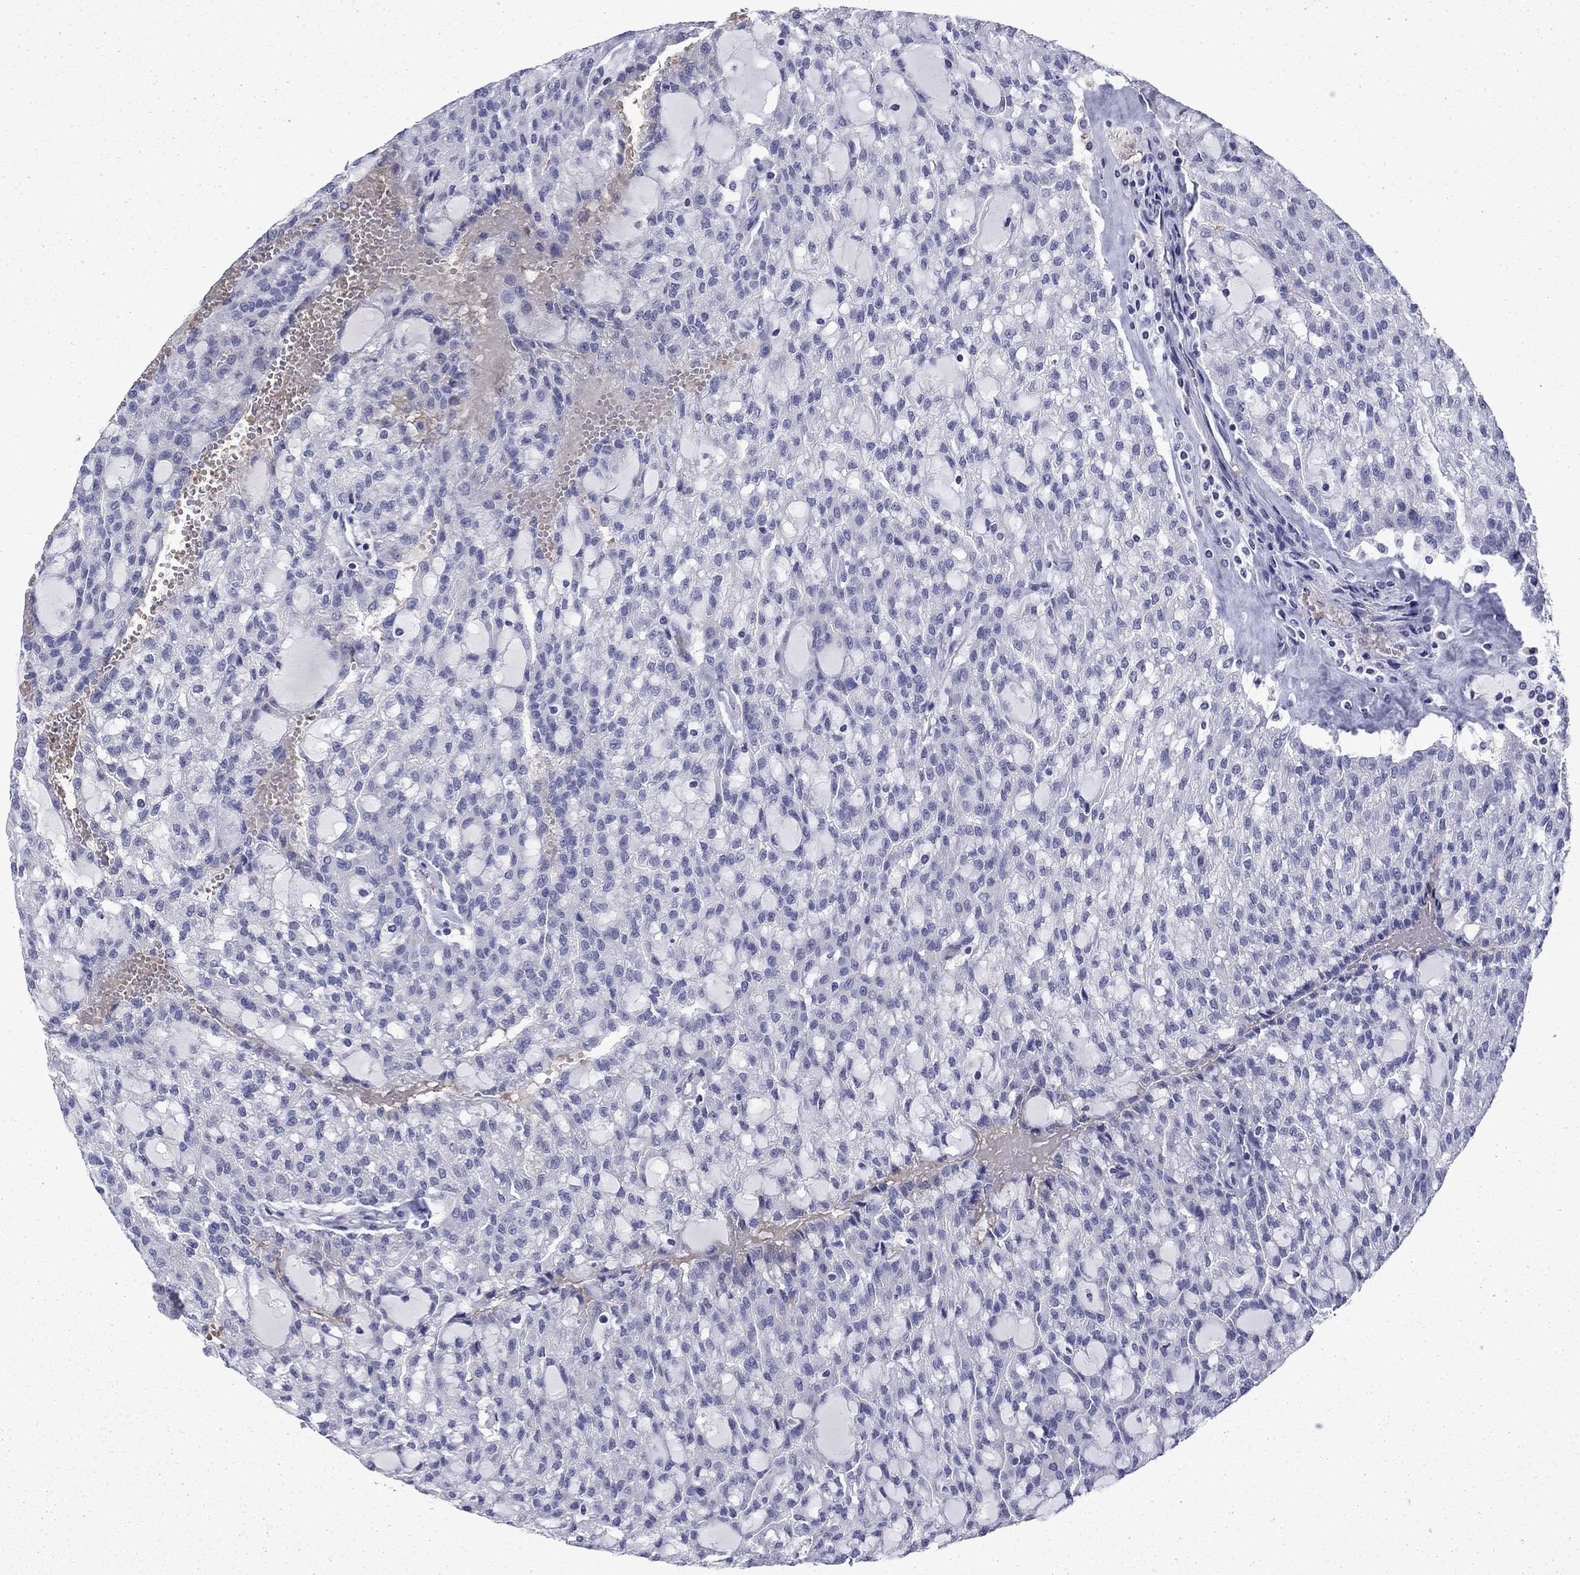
{"staining": {"intensity": "negative", "quantity": "none", "location": "none"}, "tissue": "renal cancer", "cell_type": "Tumor cells", "image_type": "cancer", "snomed": [{"axis": "morphology", "description": "Adenocarcinoma, NOS"}, {"axis": "topography", "description": "Kidney"}], "caption": "DAB (3,3'-diaminobenzidine) immunohistochemical staining of human renal cancer shows no significant positivity in tumor cells. (DAB (3,3'-diaminobenzidine) immunohistochemistry visualized using brightfield microscopy, high magnification).", "gene": "ENPP6", "patient": {"sex": "male", "age": 63}}